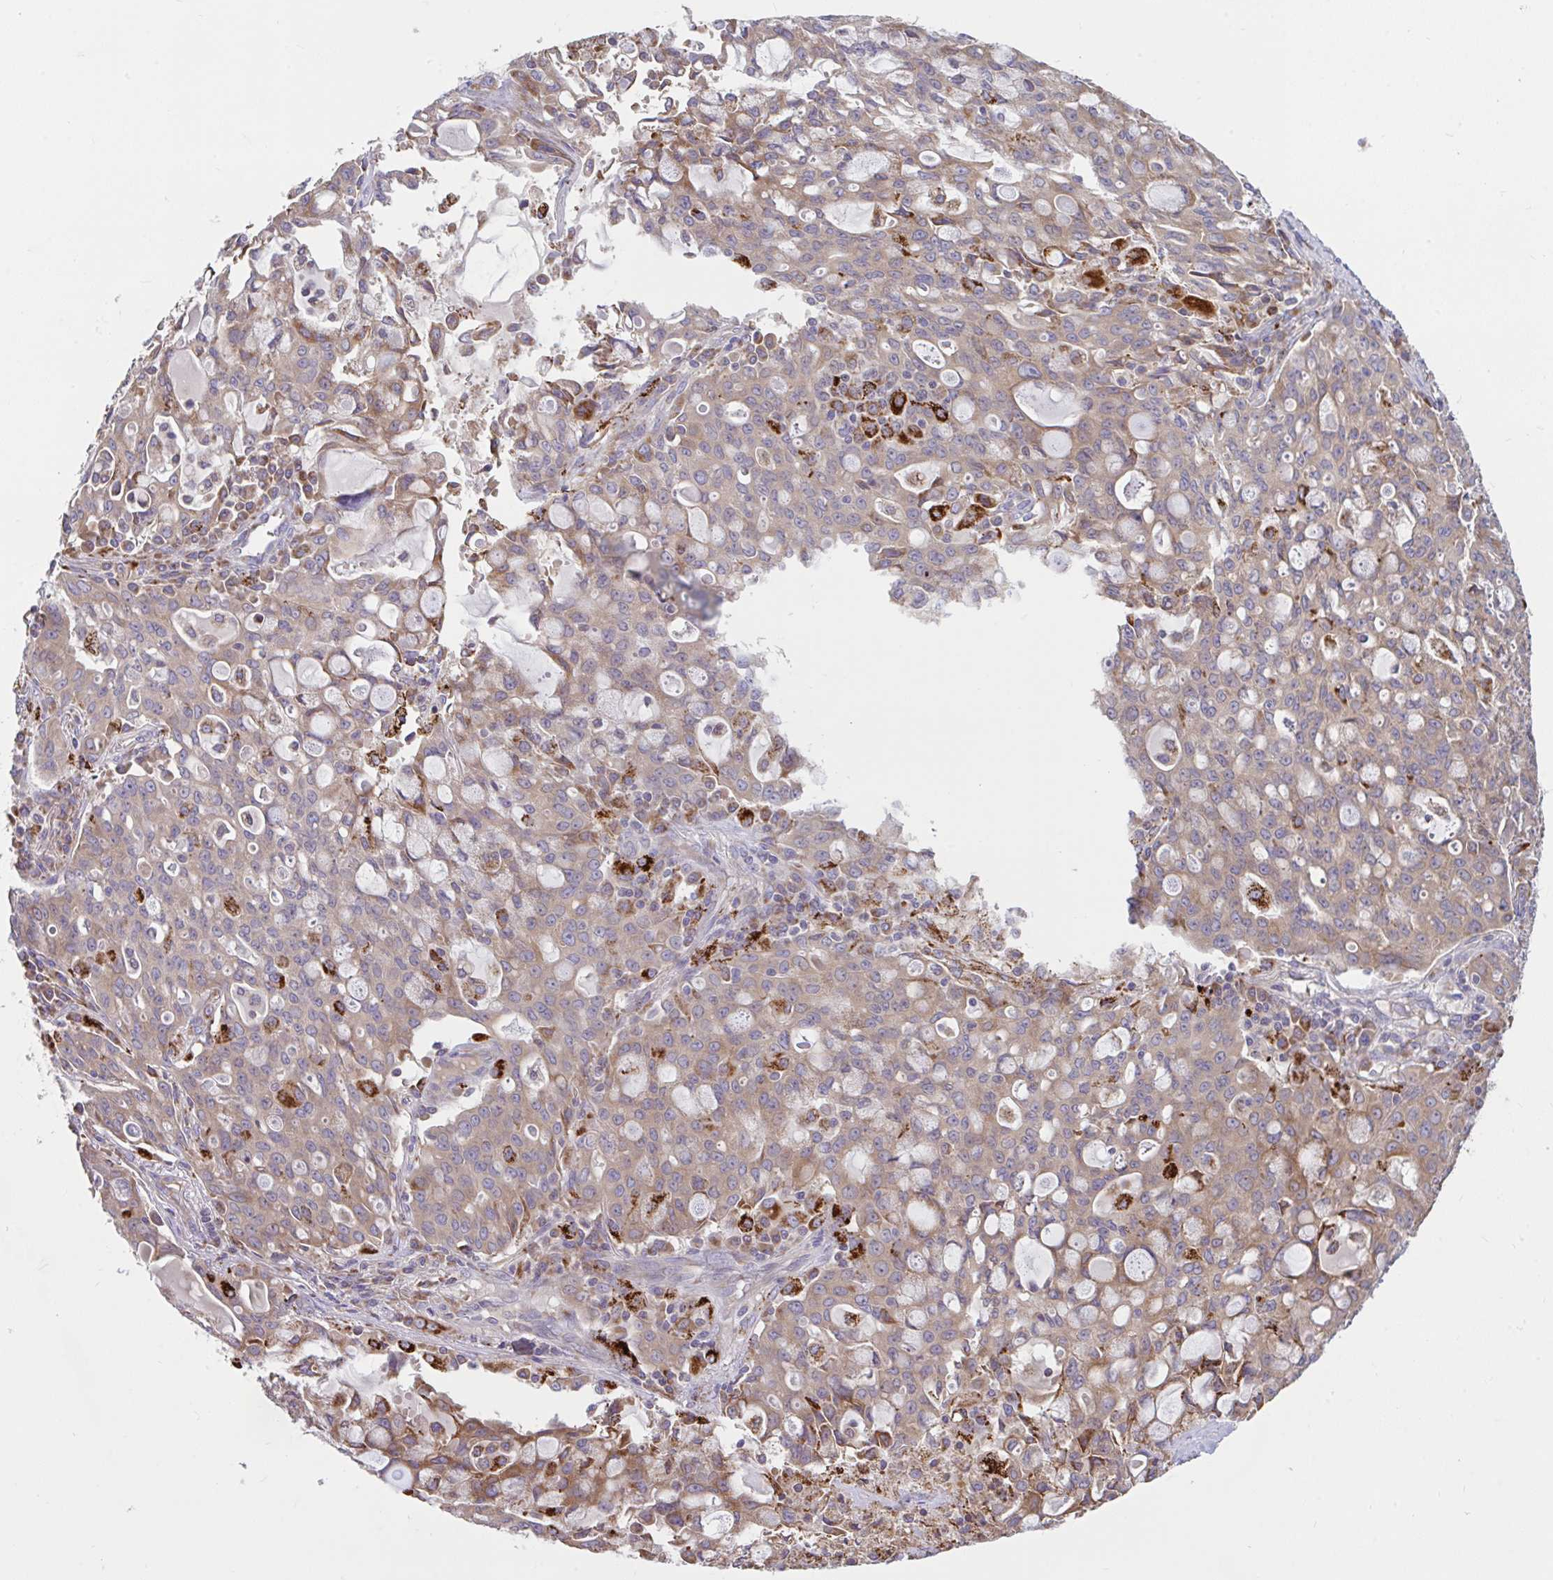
{"staining": {"intensity": "moderate", "quantity": ">75%", "location": "cytoplasmic/membranous"}, "tissue": "lung cancer", "cell_type": "Tumor cells", "image_type": "cancer", "snomed": [{"axis": "morphology", "description": "Adenocarcinoma, NOS"}, {"axis": "topography", "description": "Lung"}], "caption": "The photomicrograph demonstrates immunohistochemical staining of adenocarcinoma (lung). There is moderate cytoplasmic/membranous expression is identified in about >75% of tumor cells.", "gene": "RALBP1", "patient": {"sex": "female", "age": 44}}